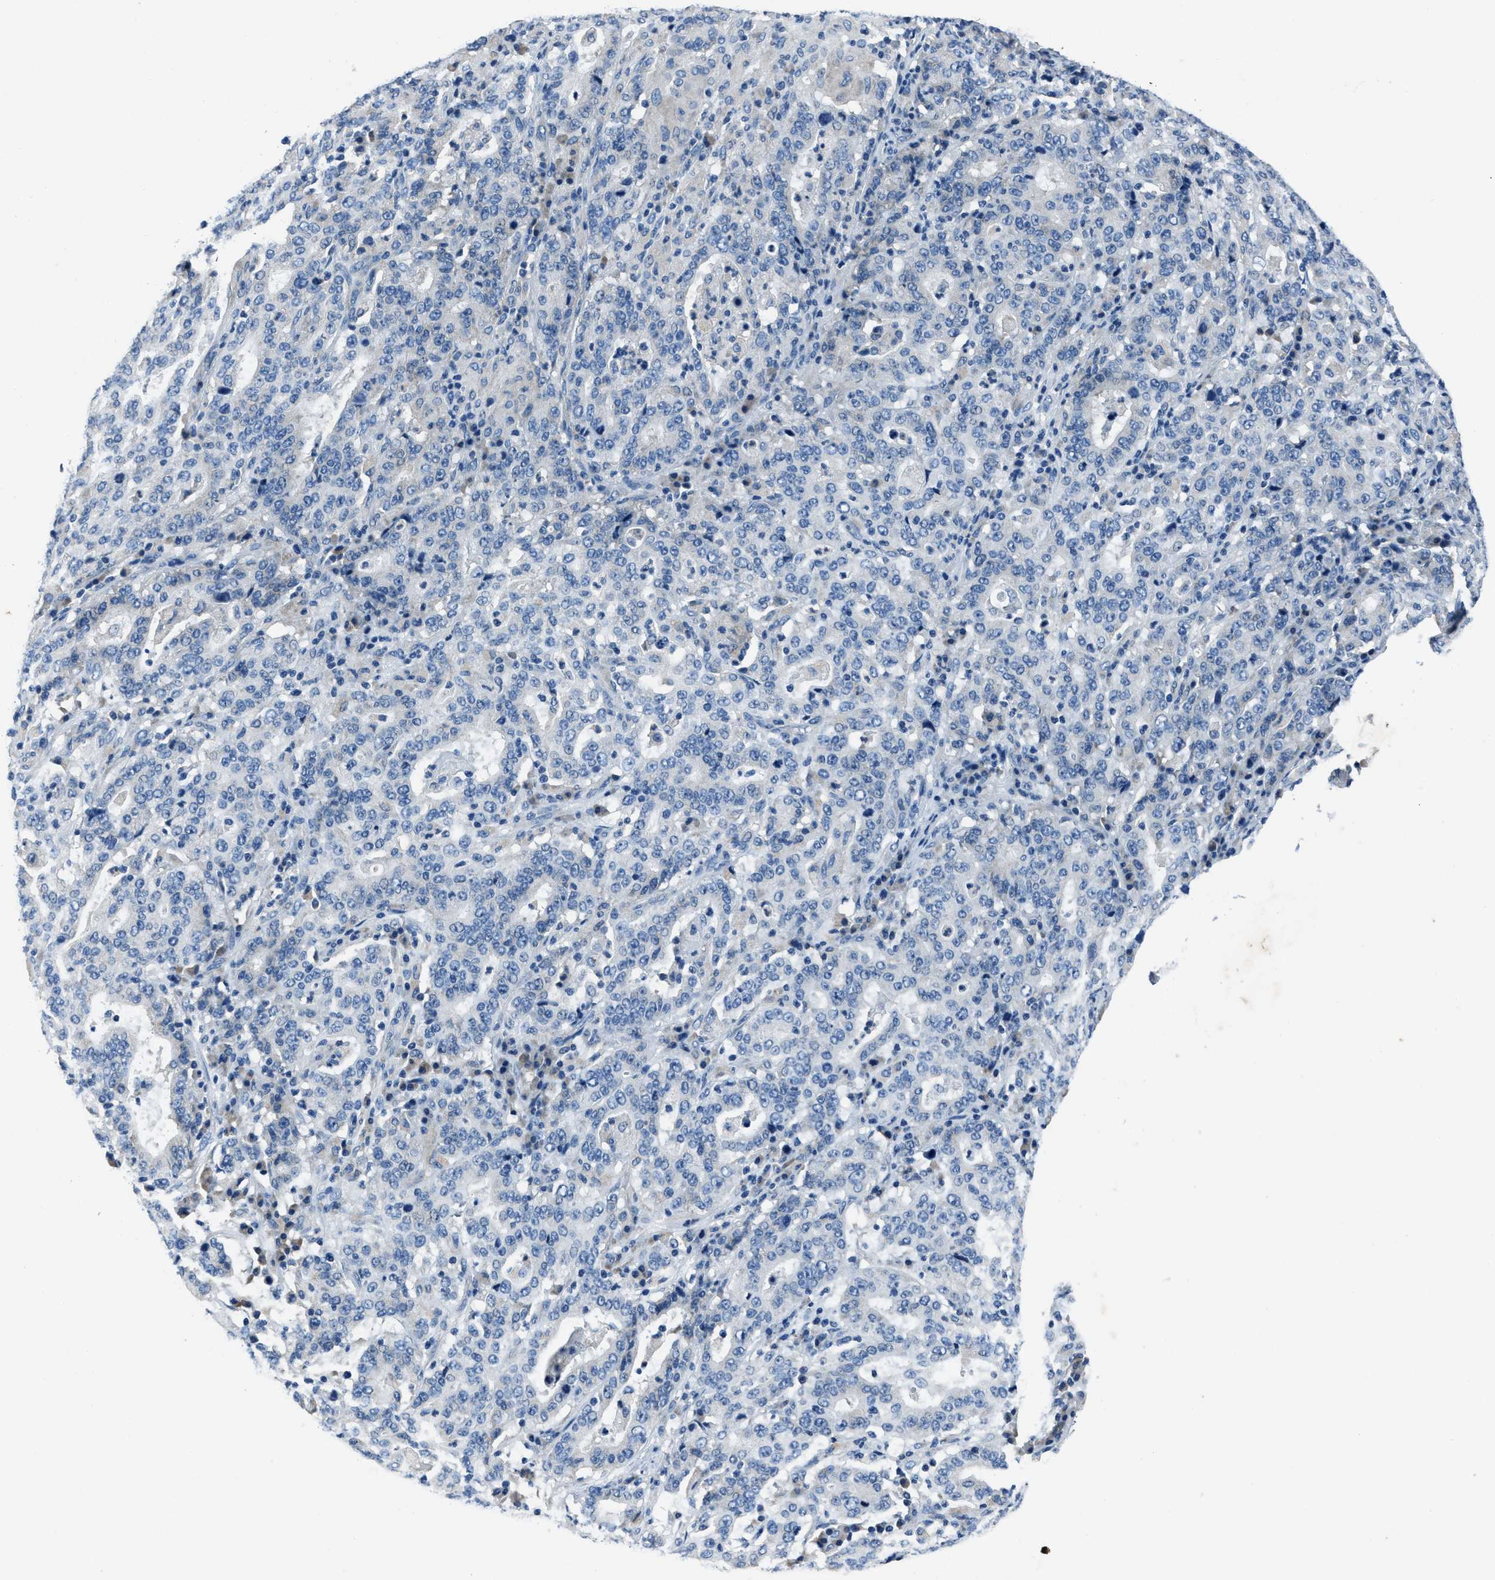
{"staining": {"intensity": "negative", "quantity": "none", "location": "none"}, "tissue": "stomach cancer", "cell_type": "Tumor cells", "image_type": "cancer", "snomed": [{"axis": "morphology", "description": "Normal tissue, NOS"}, {"axis": "morphology", "description": "Adenocarcinoma, NOS"}, {"axis": "topography", "description": "Stomach, upper"}, {"axis": "topography", "description": "Stomach"}], "caption": "IHC image of neoplastic tissue: stomach cancer (adenocarcinoma) stained with DAB (3,3'-diaminobenzidine) exhibits no significant protein staining in tumor cells.", "gene": "ADAM2", "patient": {"sex": "male", "age": 59}}